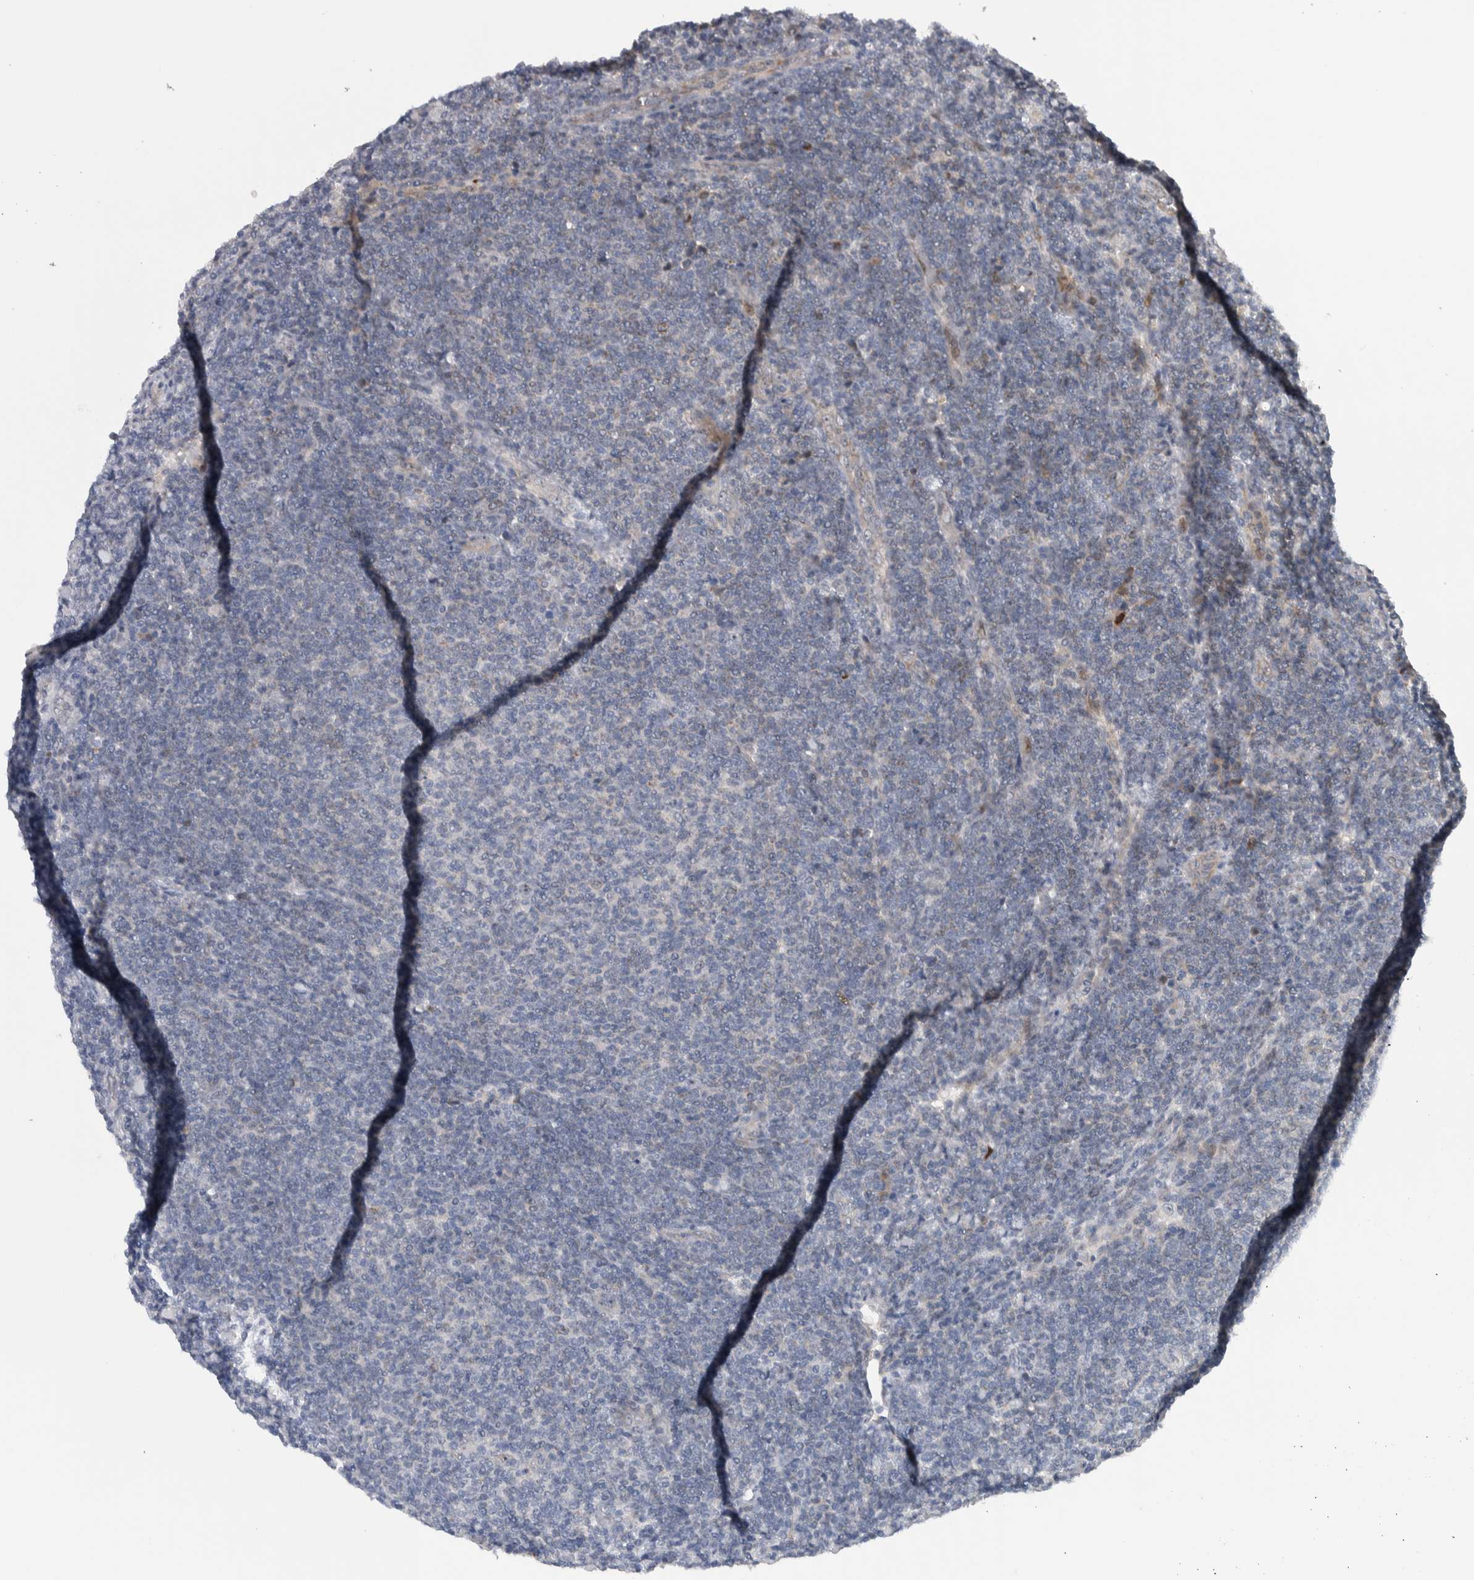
{"staining": {"intensity": "negative", "quantity": "none", "location": "none"}, "tissue": "lymphoma", "cell_type": "Tumor cells", "image_type": "cancer", "snomed": [{"axis": "morphology", "description": "Malignant lymphoma, non-Hodgkin's type, Low grade"}, {"axis": "topography", "description": "Lymph node"}], "caption": "Tumor cells show no significant protein expression in lymphoma.", "gene": "PRRG4", "patient": {"sex": "male", "age": 66}}